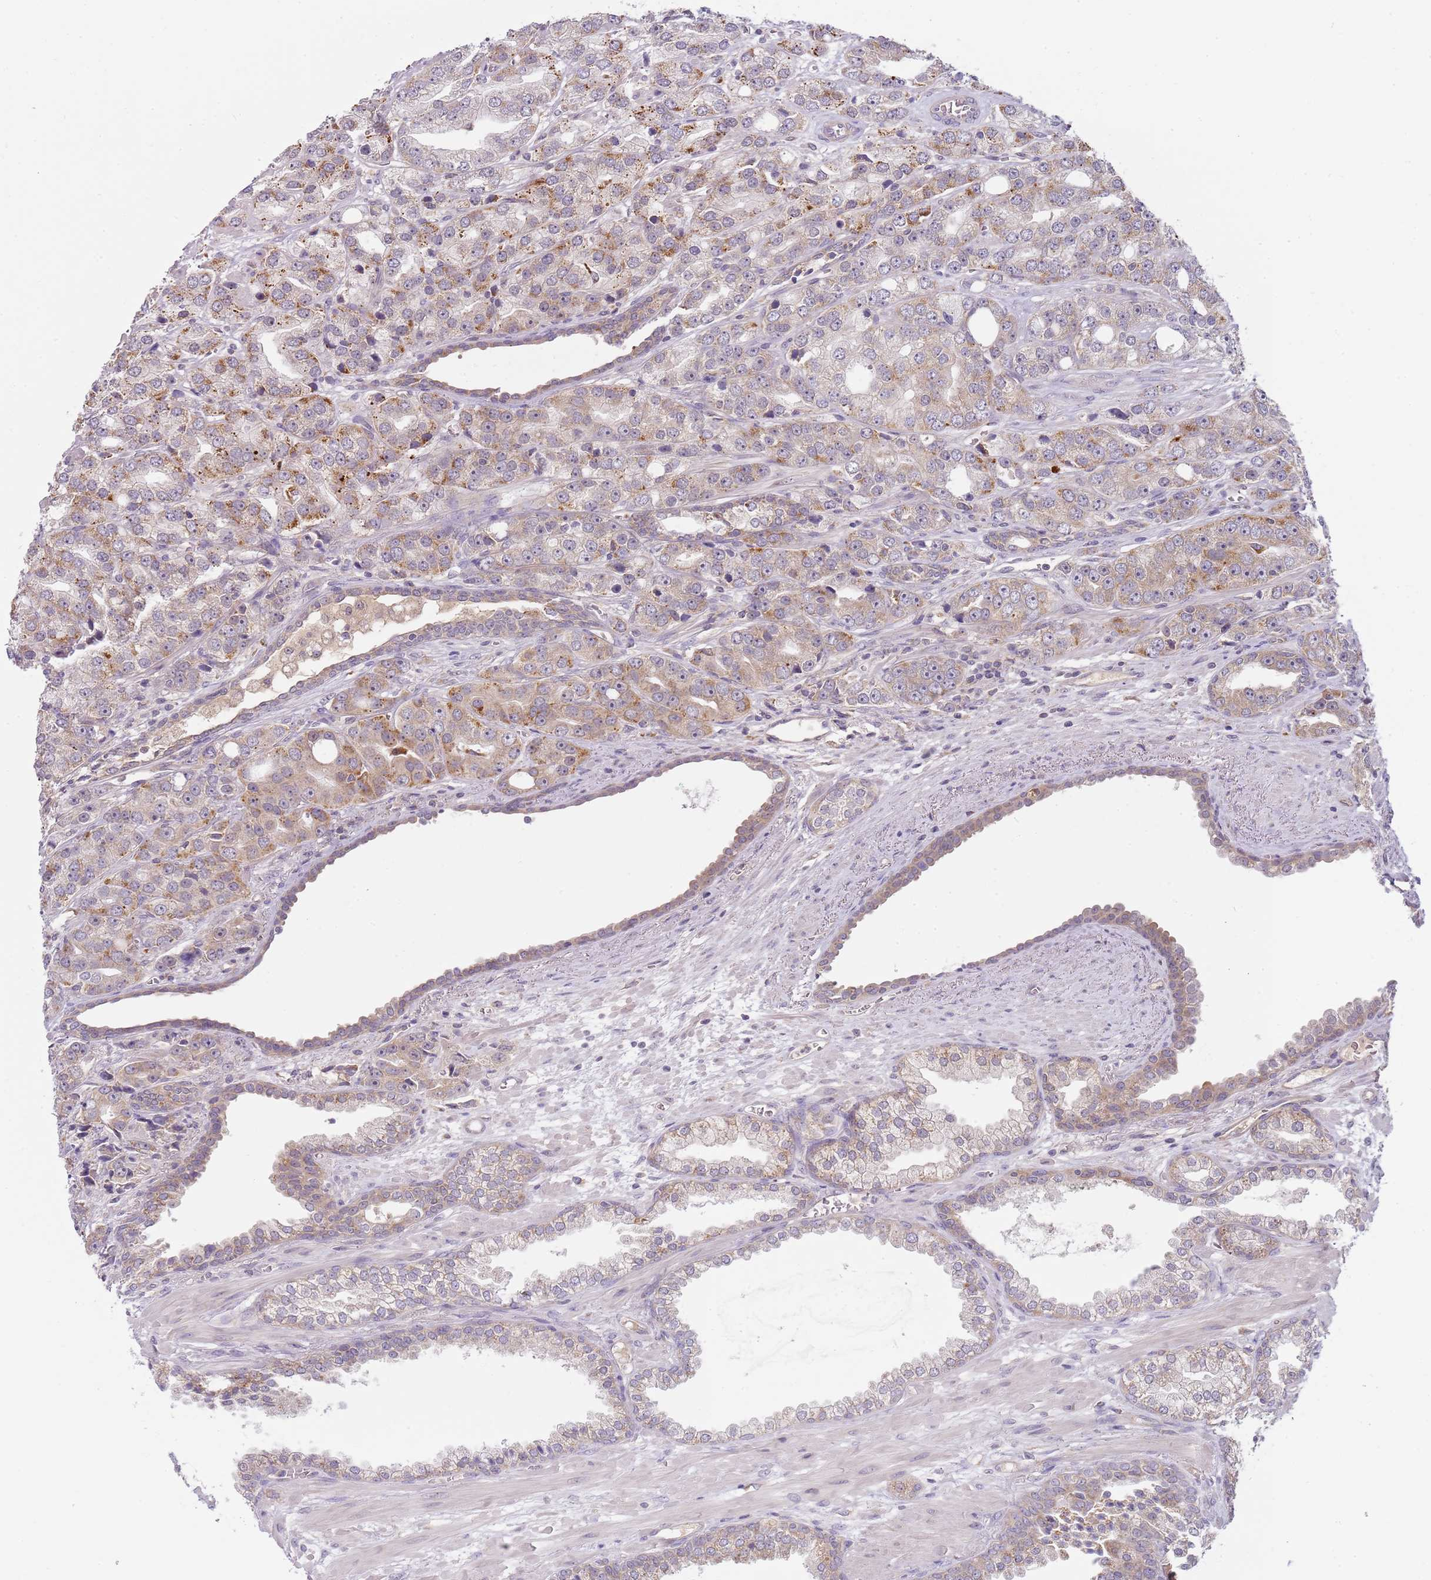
{"staining": {"intensity": "moderate", "quantity": "25%-75%", "location": "cytoplasmic/membranous"}, "tissue": "prostate cancer", "cell_type": "Tumor cells", "image_type": "cancer", "snomed": [{"axis": "morphology", "description": "Adenocarcinoma, High grade"}, {"axis": "topography", "description": "Prostate"}], "caption": "This histopathology image demonstrates immunohistochemistry staining of human prostate adenocarcinoma (high-grade), with medium moderate cytoplasmic/membranous positivity in approximately 25%-75% of tumor cells.", "gene": "SKOR2", "patient": {"sex": "male", "age": 71}}